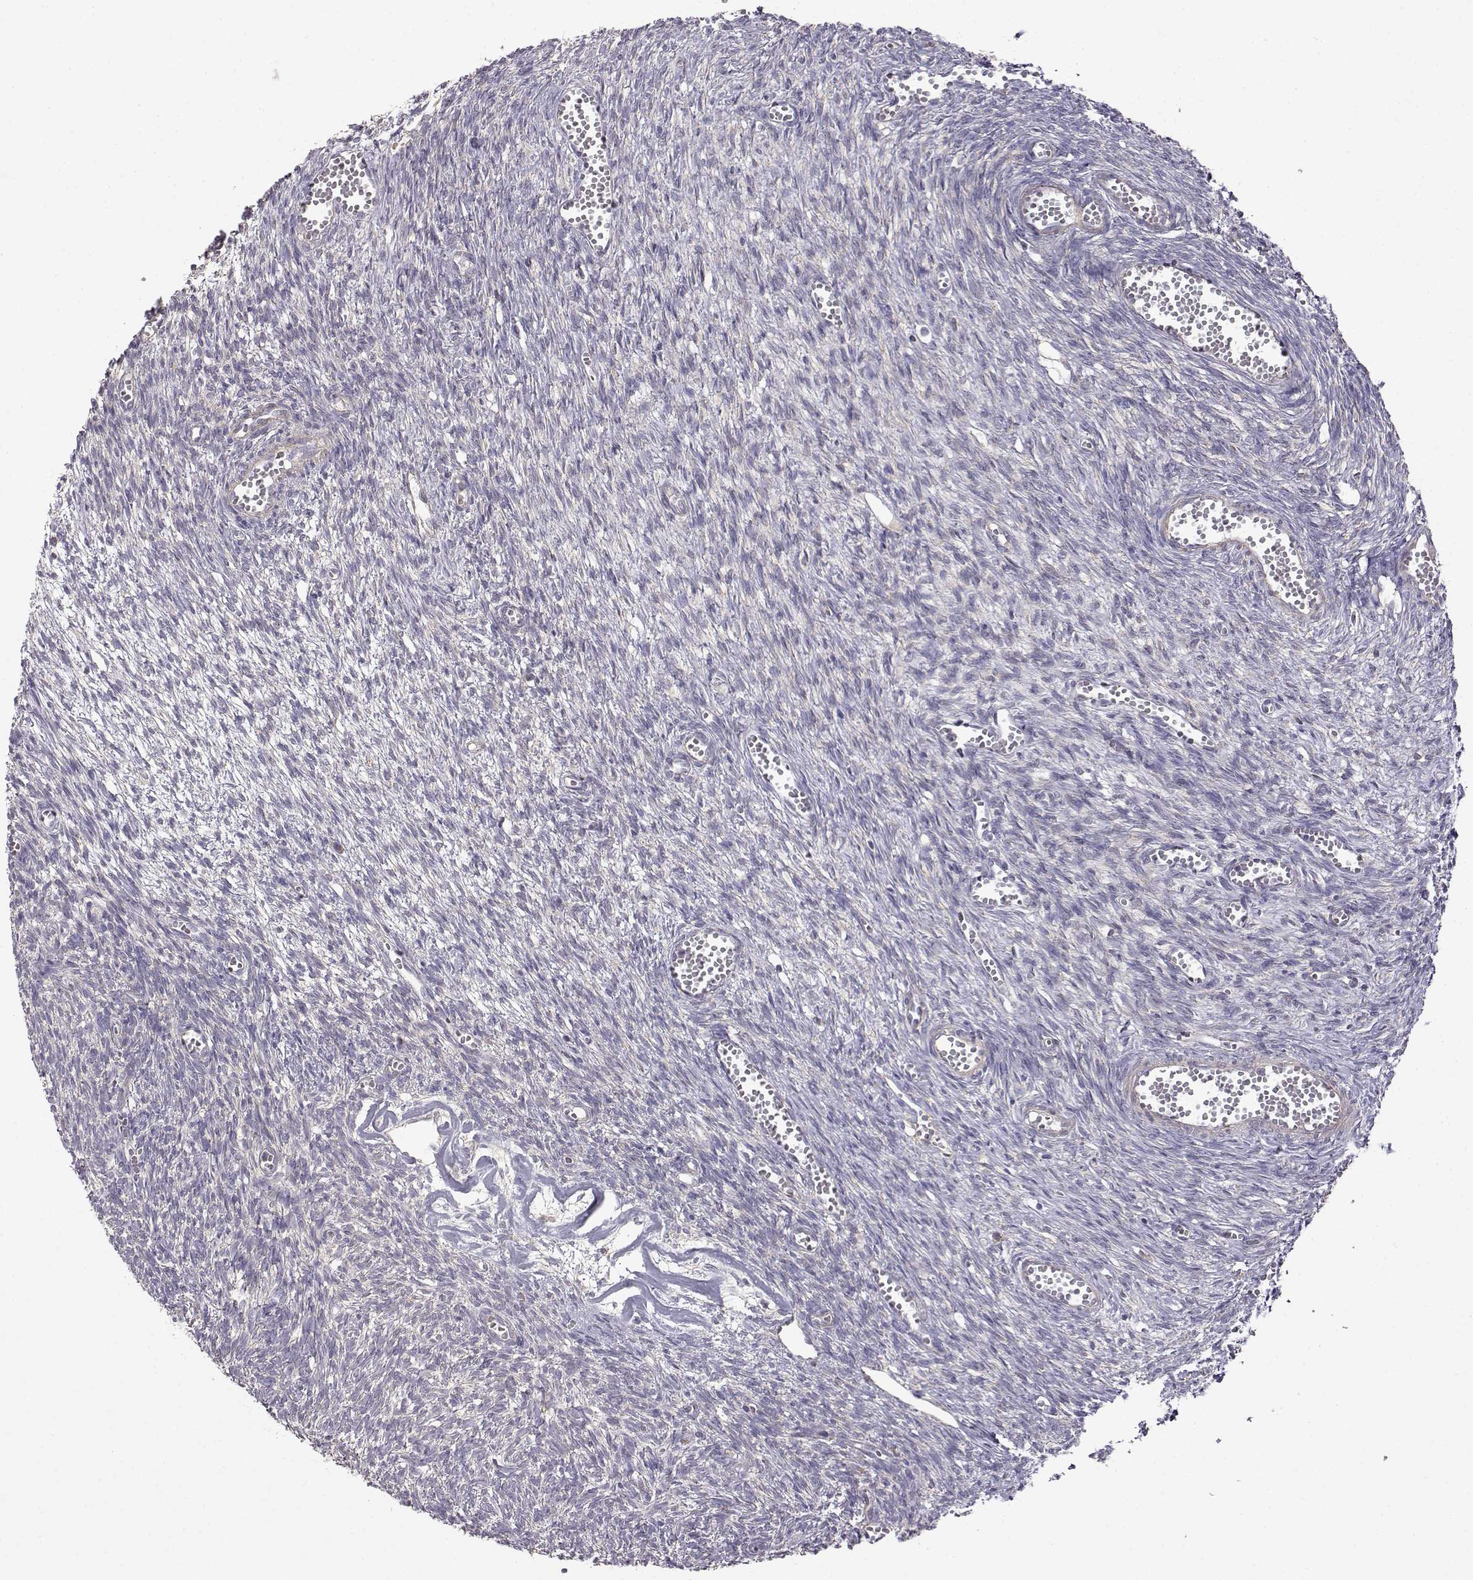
{"staining": {"intensity": "negative", "quantity": "none", "location": "none"}, "tissue": "ovary", "cell_type": "Follicle cells", "image_type": "normal", "snomed": [{"axis": "morphology", "description": "Normal tissue, NOS"}, {"axis": "topography", "description": "Ovary"}], "caption": "Follicle cells show no significant positivity in benign ovary. (DAB (3,3'-diaminobenzidine) immunohistochemistry, high magnification).", "gene": "DDC", "patient": {"sex": "female", "age": 43}}